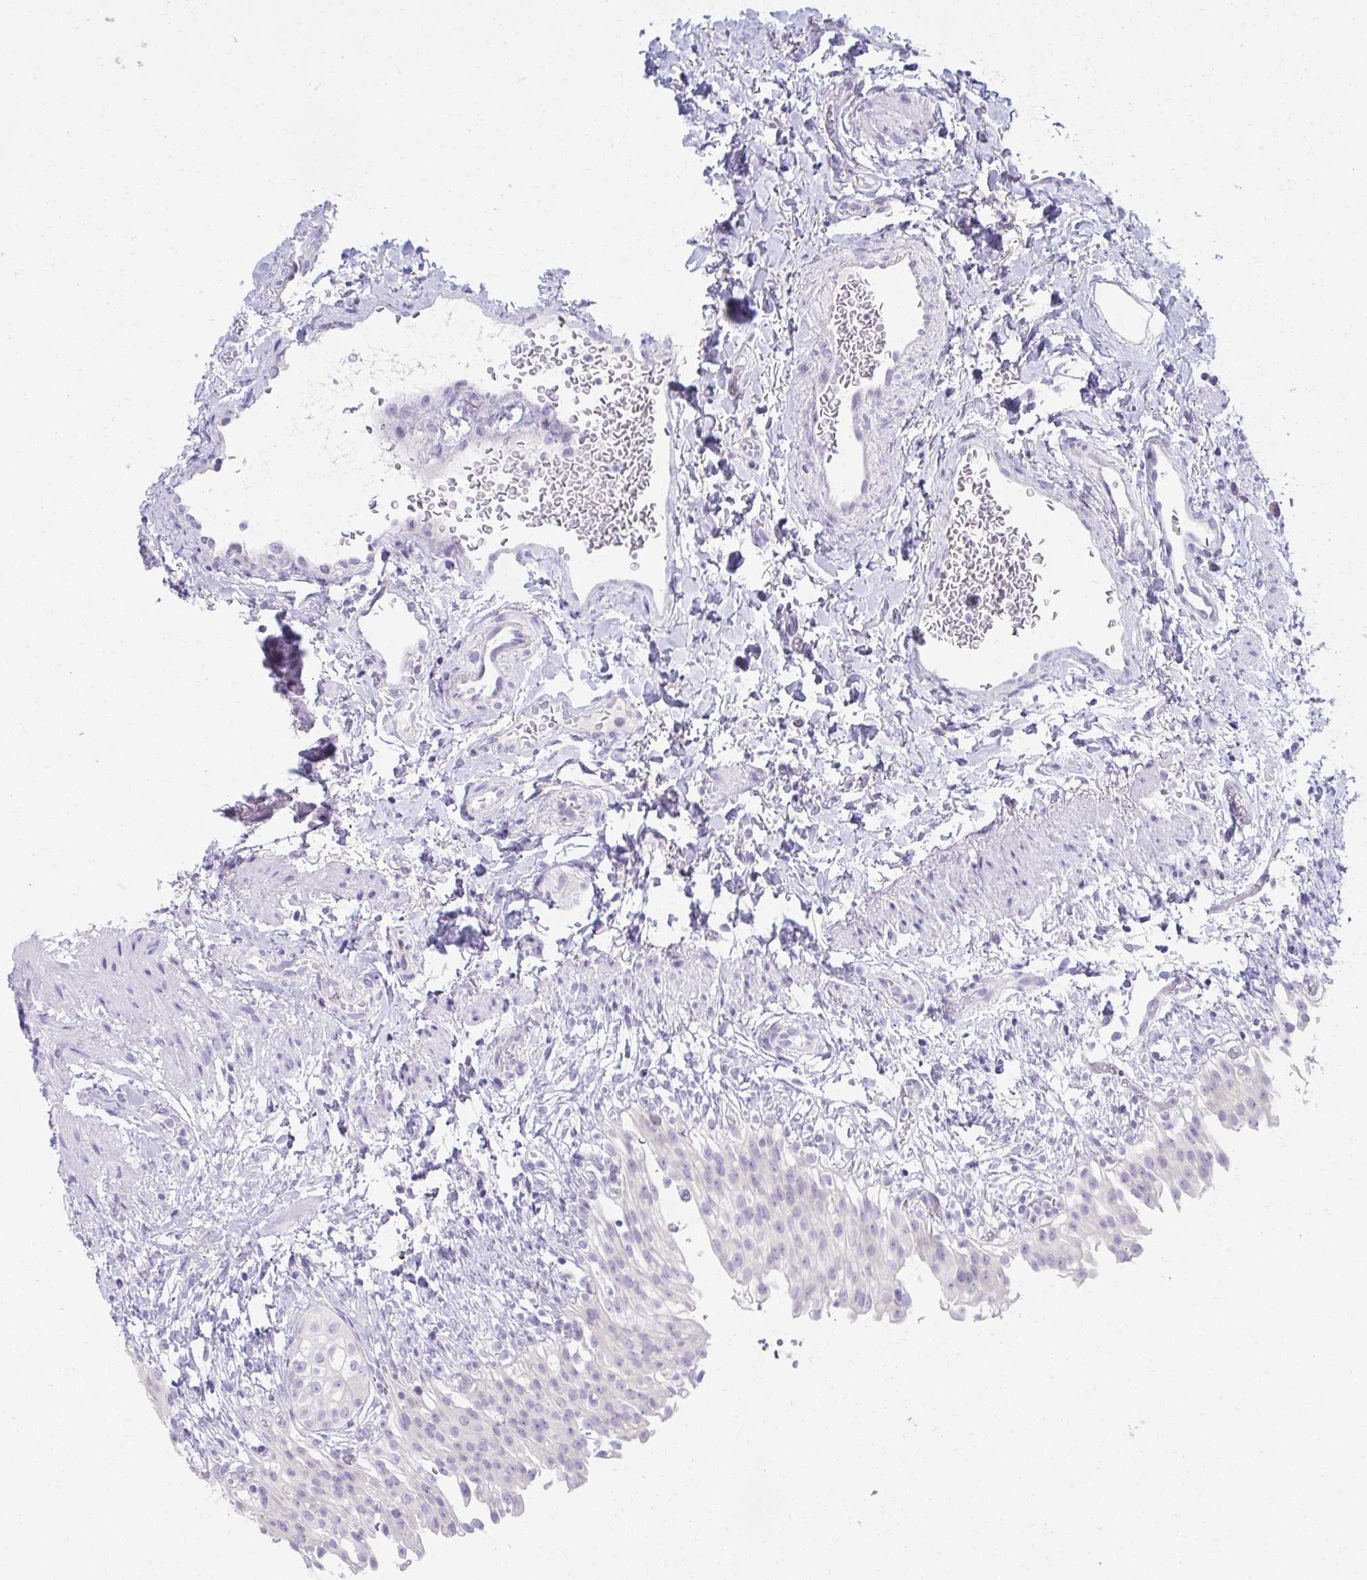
{"staining": {"intensity": "negative", "quantity": "none", "location": "none"}, "tissue": "urinary bladder", "cell_type": "Urothelial cells", "image_type": "normal", "snomed": [{"axis": "morphology", "description": "Normal tissue, NOS"}, {"axis": "topography", "description": "Urinary bladder"}, {"axis": "topography", "description": "Peripheral nerve tissue"}], "caption": "Immunohistochemistry (IHC) micrograph of normal urinary bladder: urinary bladder stained with DAB (3,3'-diaminobenzidine) reveals no significant protein positivity in urothelial cells.", "gene": "FASLG", "patient": {"sex": "female", "age": 60}}